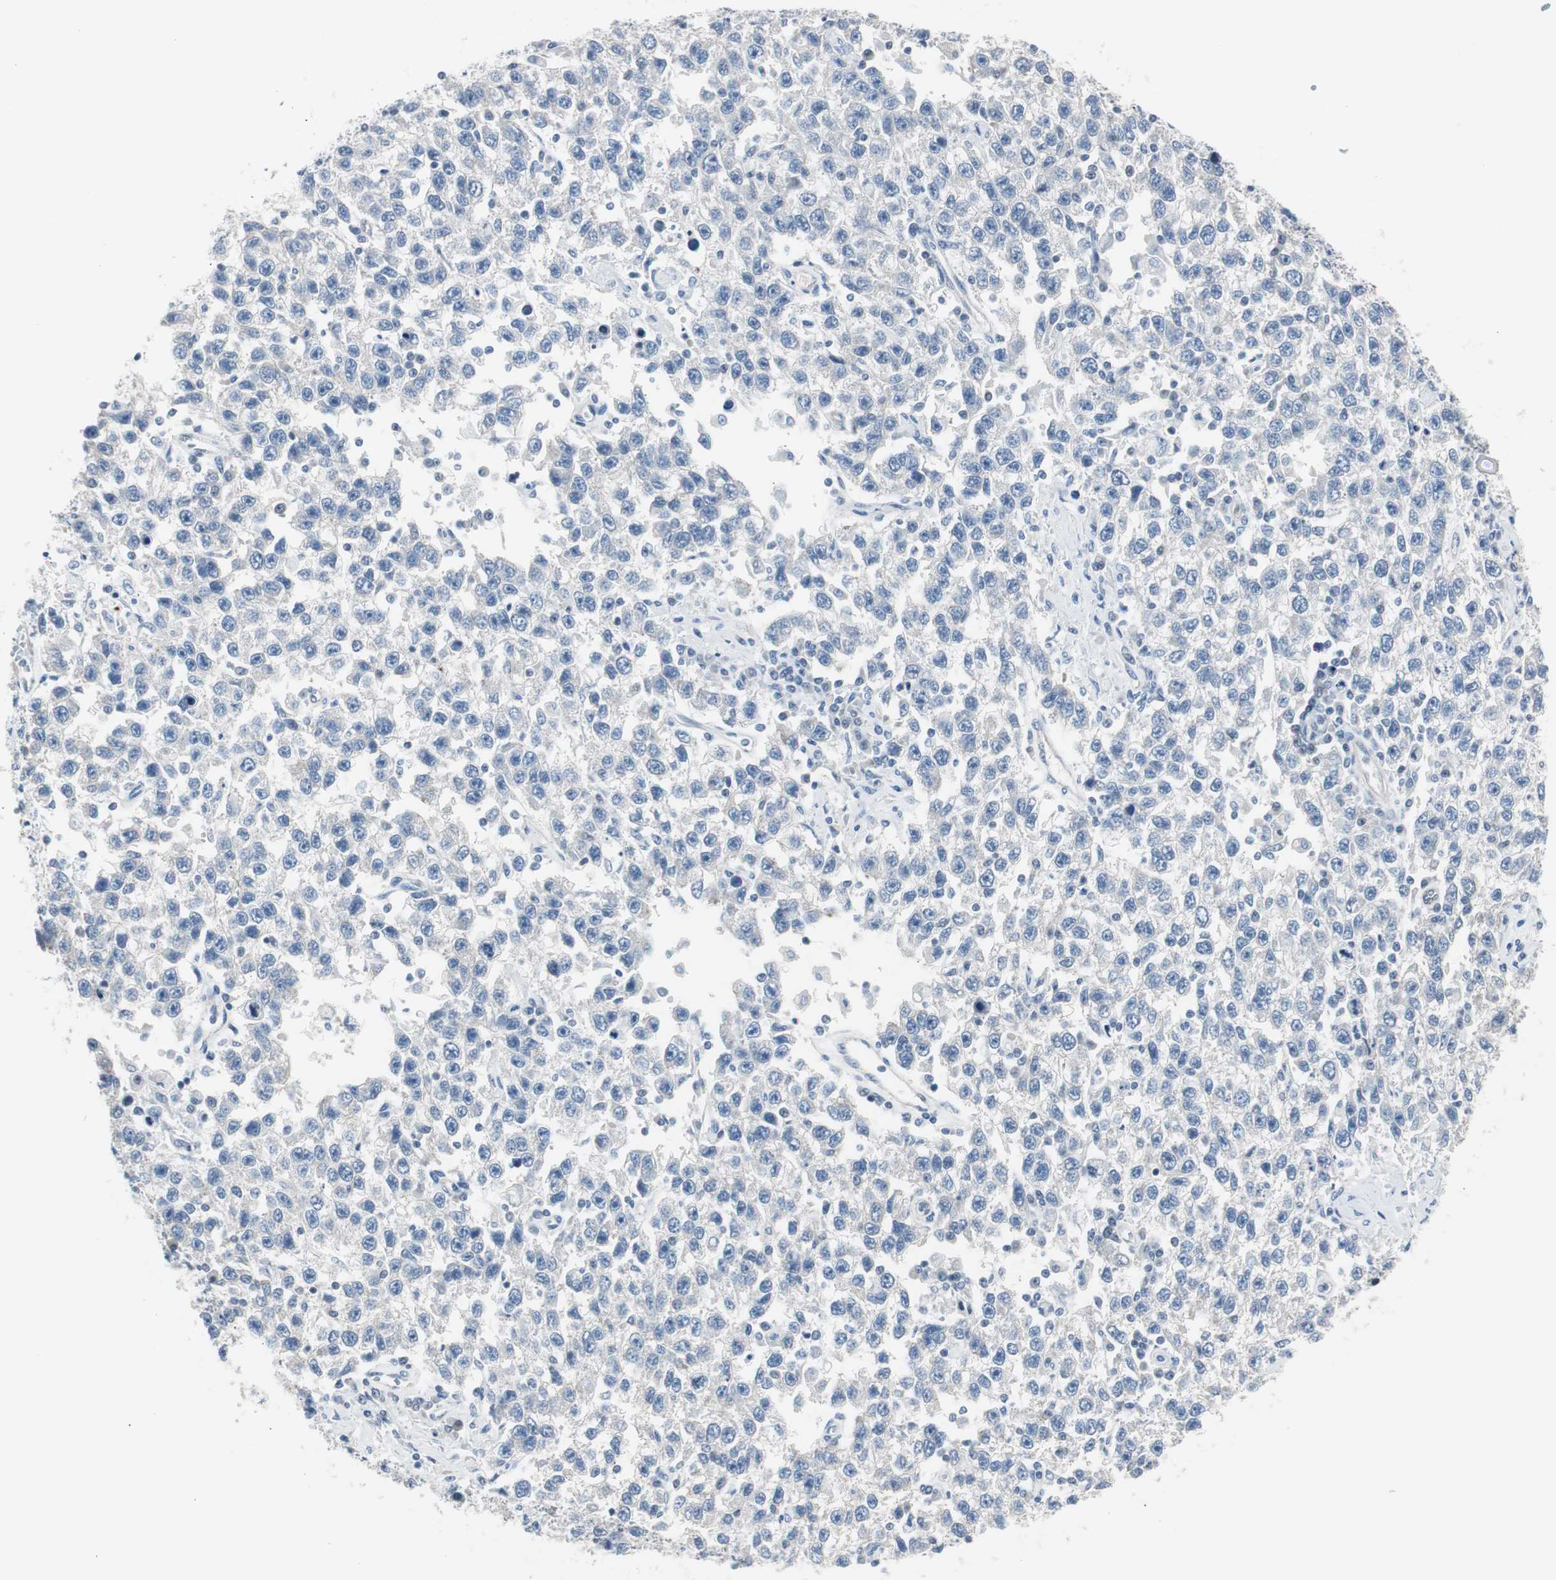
{"staining": {"intensity": "negative", "quantity": "none", "location": "none"}, "tissue": "testis cancer", "cell_type": "Tumor cells", "image_type": "cancer", "snomed": [{"axis": "morphology", "description": "Seminoma, NOS"}, {"axis": "topography", "description": "Testis"}], "caption": "Immunohistochemistry of testis cancer (seminoma) shows no expression in tumor cells.", "gene": "STXBP4", "patient": {"sex": "male", "age": 41}}